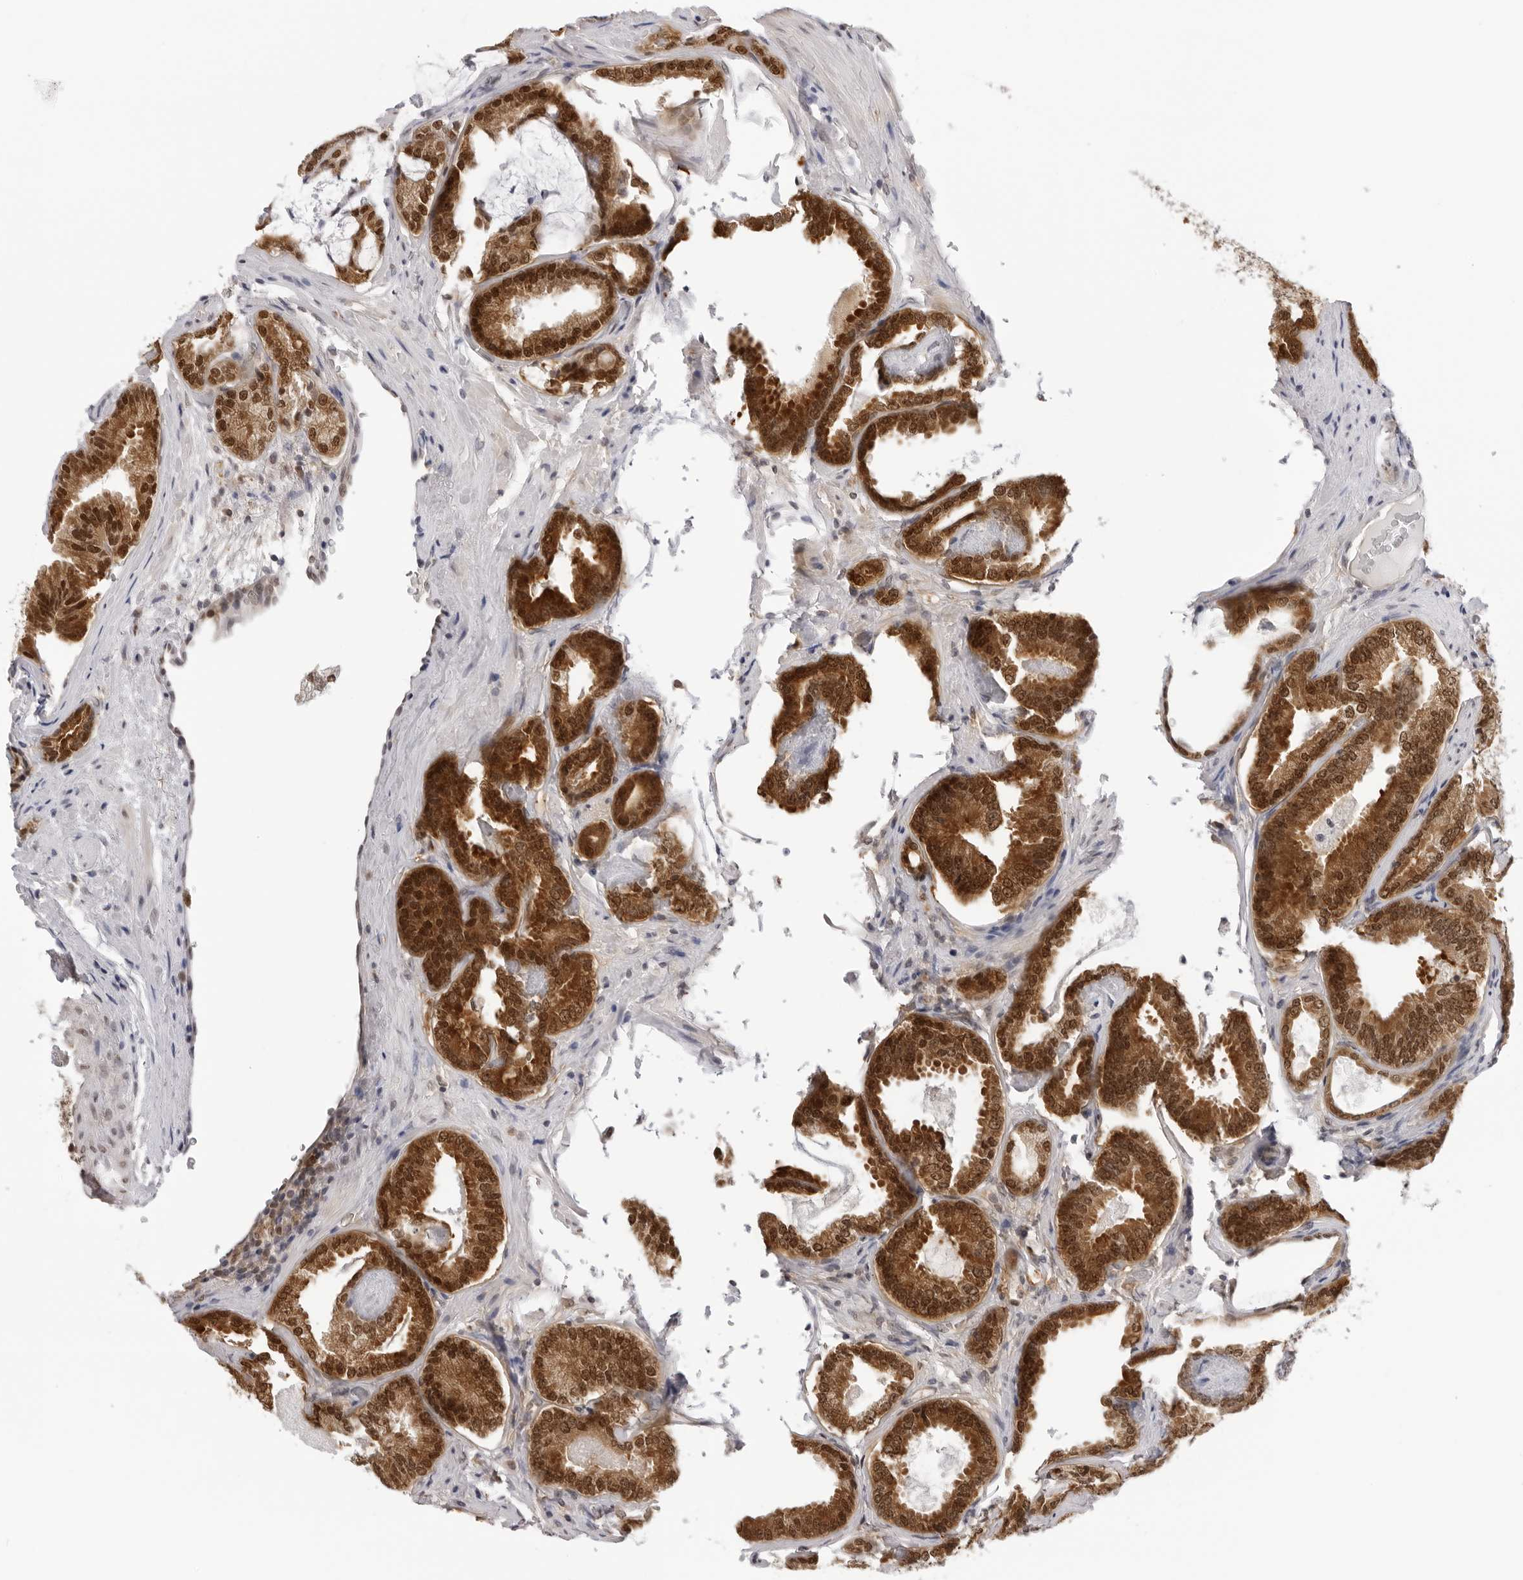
{"staining": {"intensity": "strong", "quantity": ">75%", "location": "cytoplasmic/membranous,nuclear"}, "tissue": "prostate cancer", "cell_type": "Tumor cells", "image_type": "cancer", "snomed": [{"axis": "morphology", "description": "Adenocarcinoma, Low grade"}, {"axis": "topography", "description": "Prostate"}], "caption": "An image showing strong cytoplasmic/membranous and nuclear expression in approximately >75% of tumor cells in prostate cancer, as visualized by brown immunohistochemical staining.", "gene": "WDR77", "patient": {"sex": "male", "age": 71}}